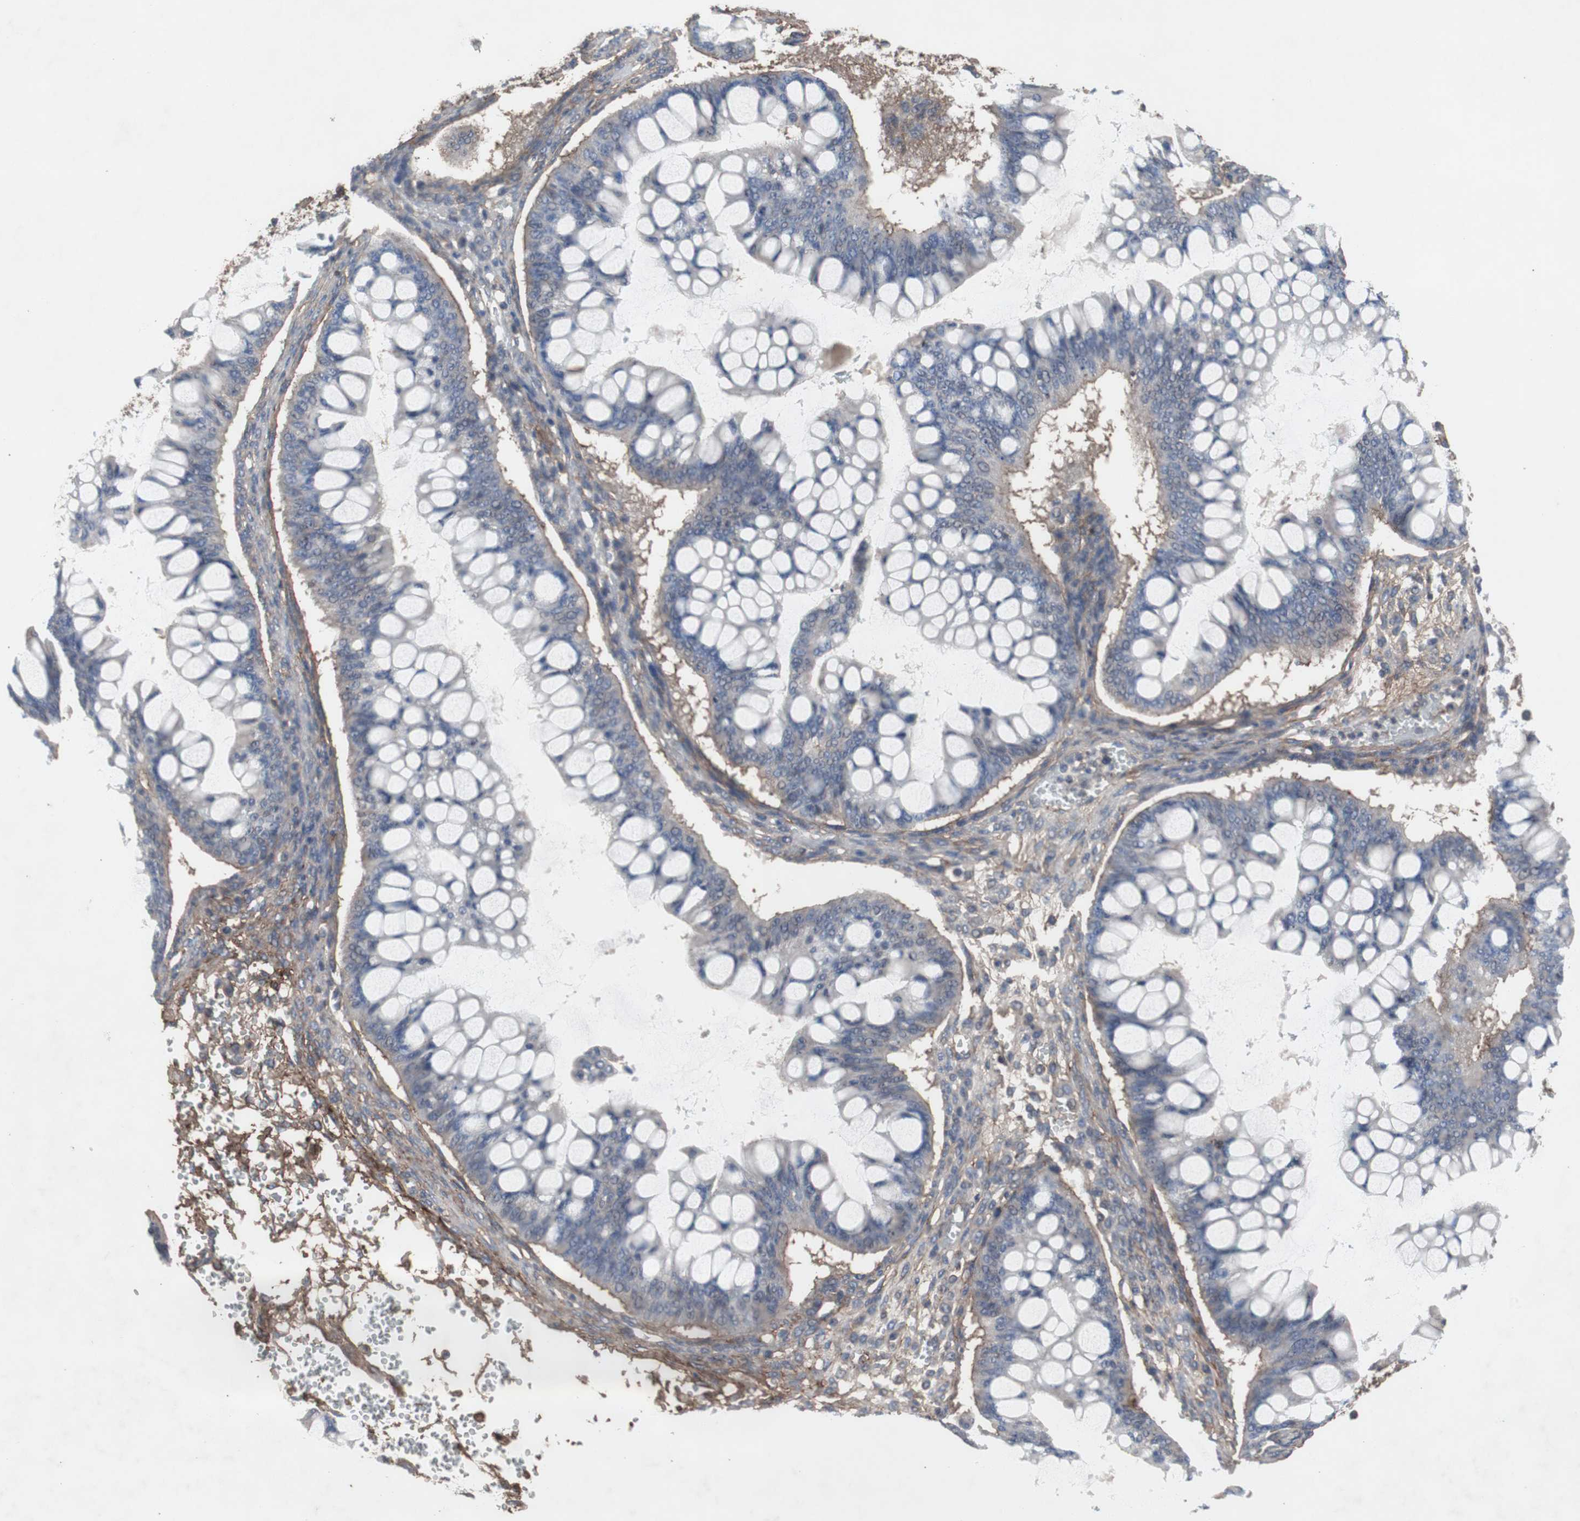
{"staining": {"intensity": "negative", "quantity": "none", "location": "none"}, "tissue": "ovarian cancer", "cell_type": "Tumor cells", "image_type": "cancer", "snomed": [{"axis": "morphology", "description": "Cystadenocarcinoma, mucinous, NOS"}, {"axis": "topography", "description": "Ovary"}], "caption": "Ovarian cancer was stained to show a protein in brown. There is no significant positivity in tumor cells.", "gene": "COL6A2", "patient": {"sex": "female", "age": 73}}